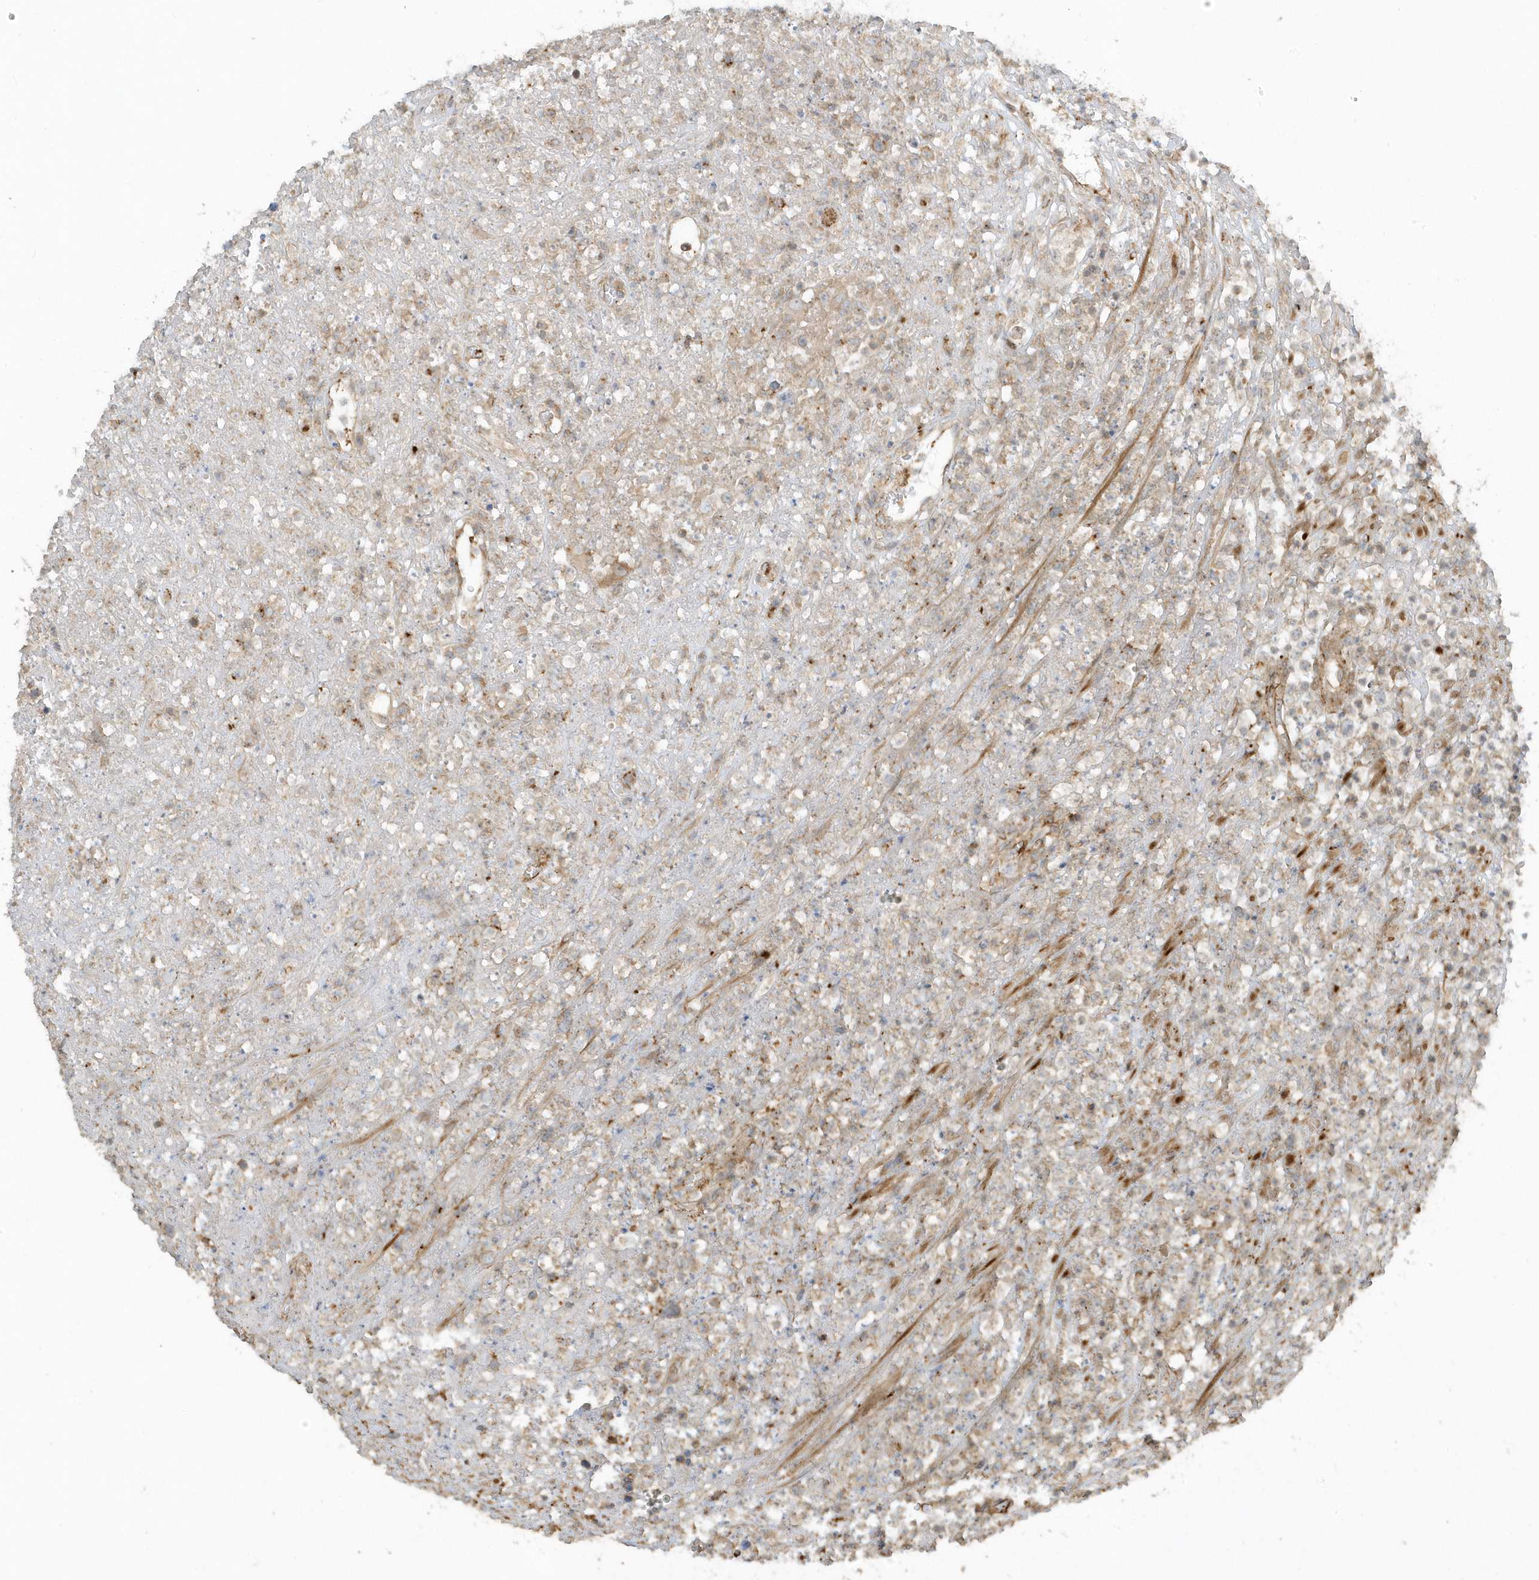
{"staining": {"intensity": "negative", "quantity": "none", "location": "none"}, "tissue": "lymphoma", "cell_type": "Tumor cells", "image_type": "cancer", "snomed": [{"axis": "morphology", "description": "Malignant lymphoma, non-Hodgkin's type, High grade"}, {"axis": "topography", "description": "Colon"}], "caption": "High power microscopy micrograph of an immunohistochemistry (IHC) histopathology image of lymphoma, revealing no significant positivity in tumor cells.", "gene": "ZBTB8A", "patient": {"sex": "female", "age": 53}}